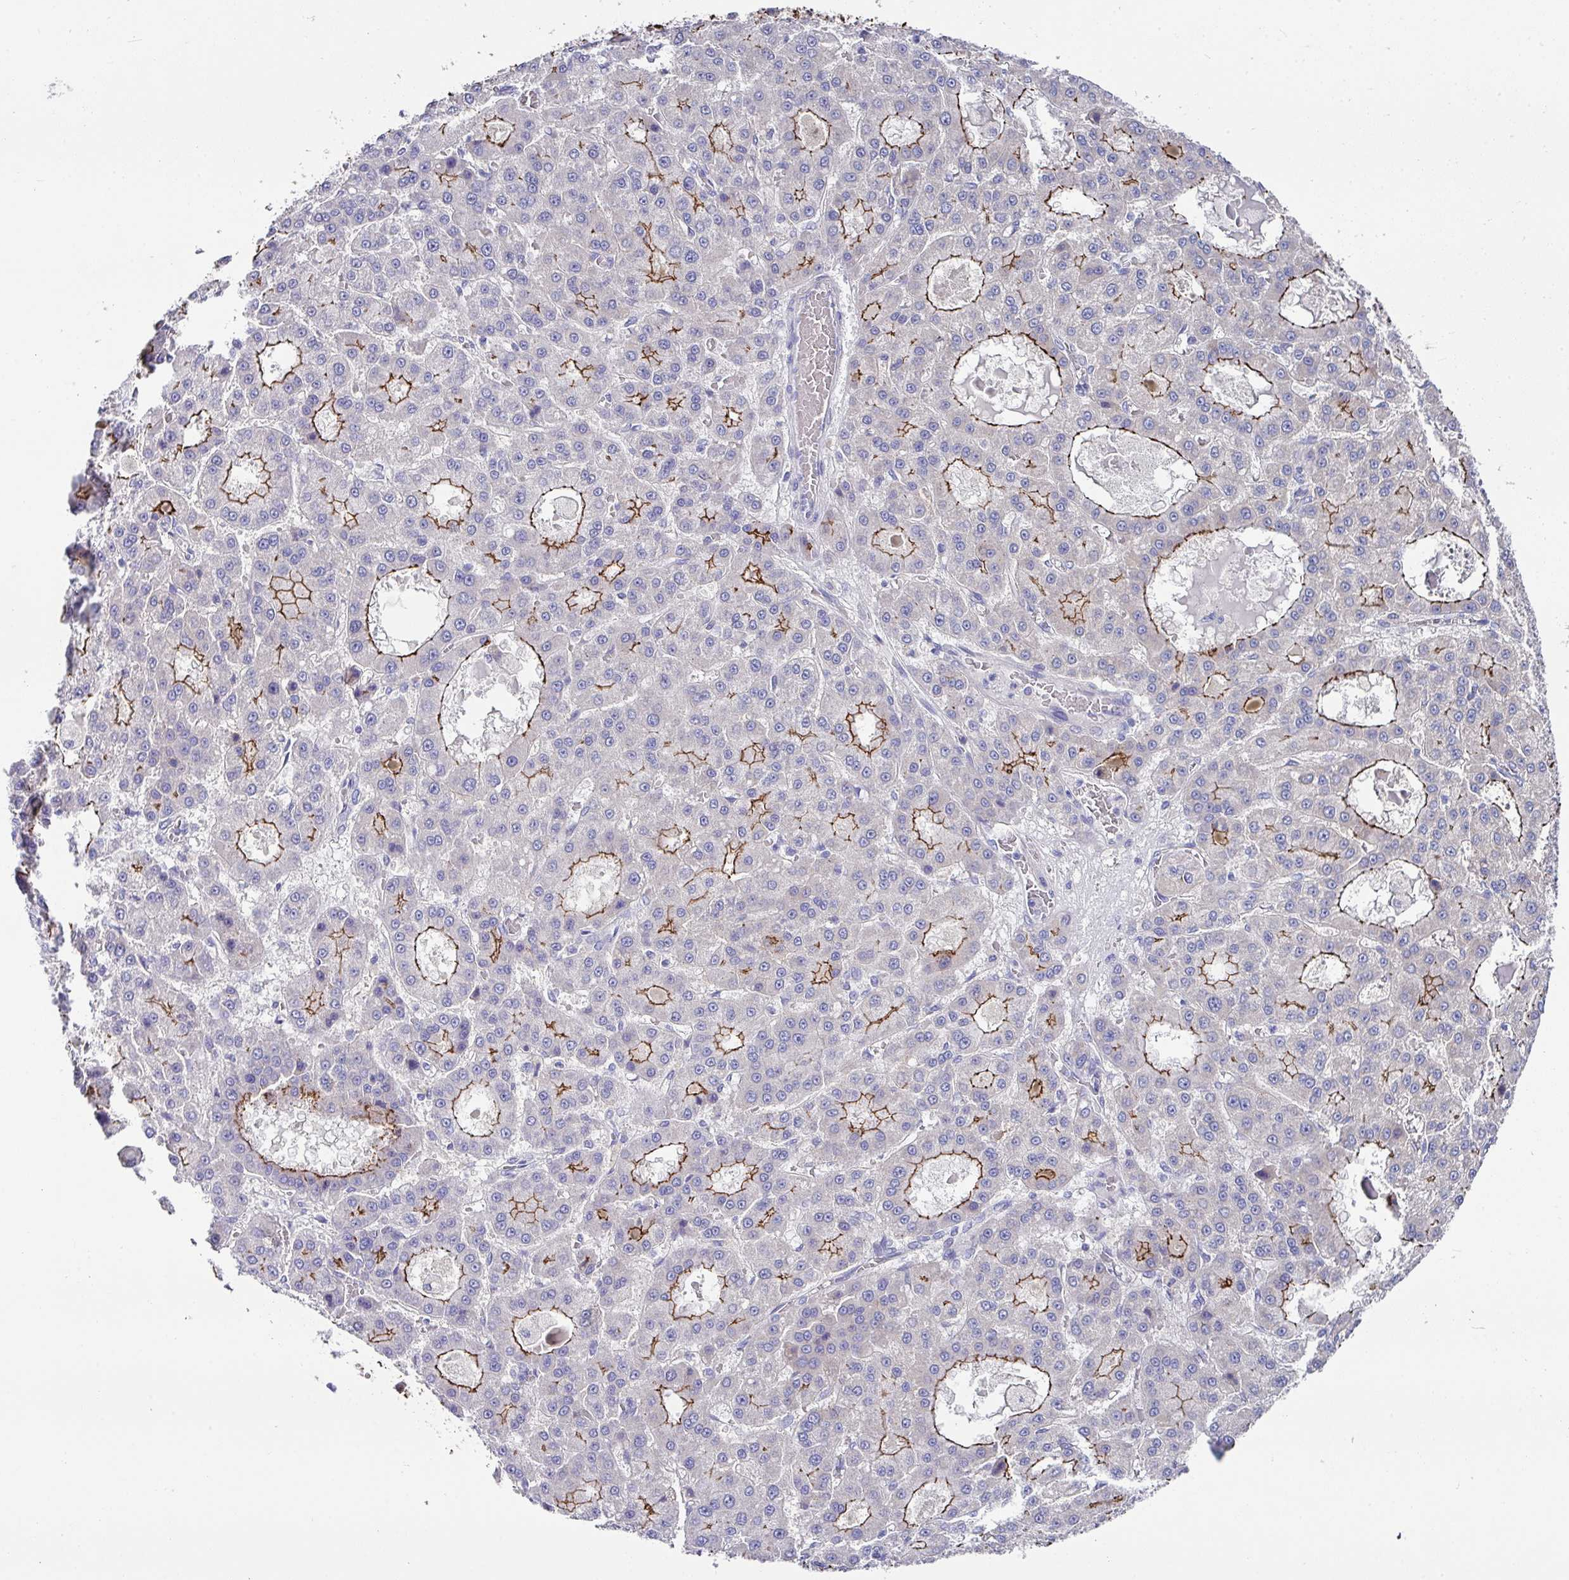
{"staining": {"intensity": "strong", "quantity": "<25%", "location": "cytoplasmic/membranous"}, "tissue": "liver cancer", "cell_type": "Tumor cells", "image_type": "cancer", "snomed": [{"axis": "morphology", "description": "Carcinoma, Hepatocellular, NOS"}, {"axis": "topography", "description": "Liver"}], "caption": "Immunohistochemistry (IHC) (DAB) staining of human hepatocellular carcinoma (liver) displays strong cytoplasmic/membranous protein staining in approximately <25% of tumor cells.", "gene": "CLDN1", "patient": {"sex": "male", "age": 70}}